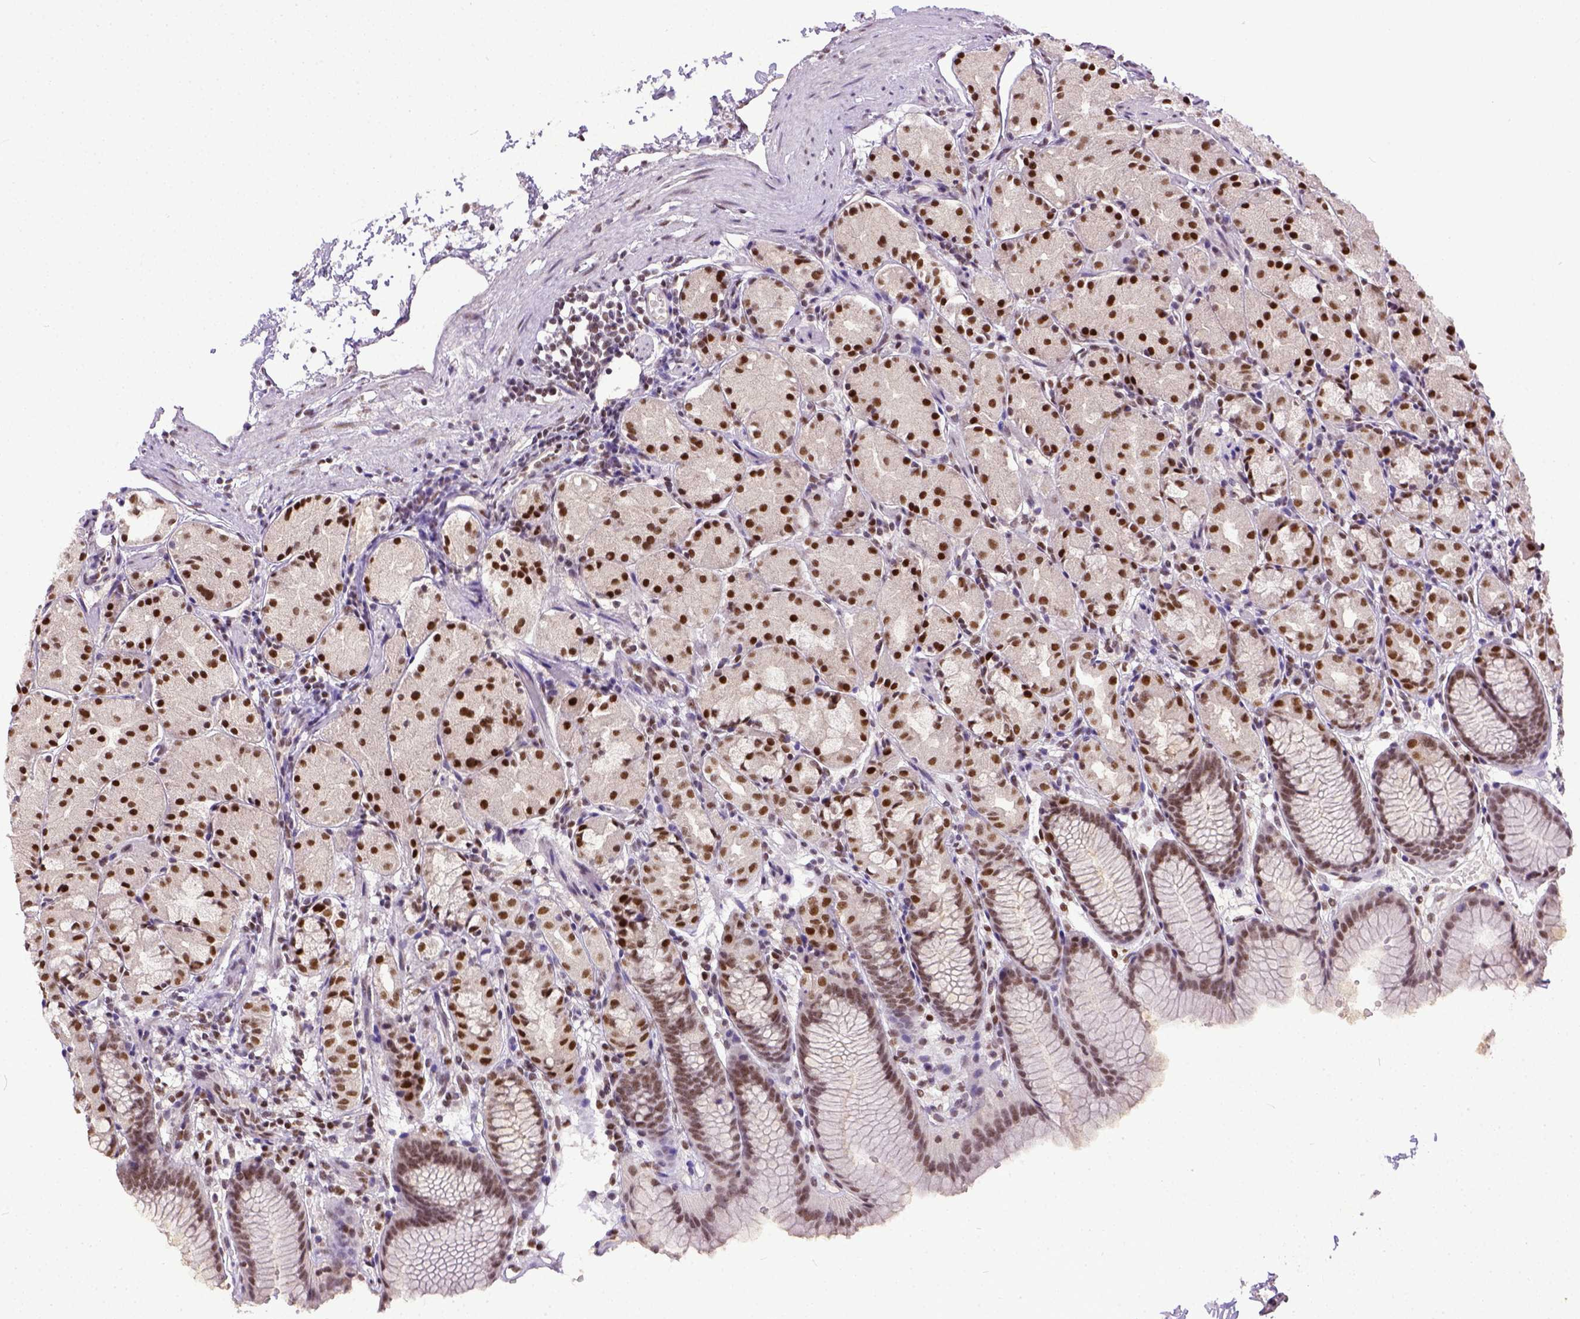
{"staining": {"intensity": "moderate", "quantity": ">75%", "location": "nuclear"}, "tissue": "stomach", "cell_type": "Glandular cells", "image_type": "normal", "snomed": [{"axis": "morphology", "description": "Normal tissue, NOS"}, {"axis": "topography", "description": "Stomach, upper"}], "caption": "About >75% of glandular cells in unremarkable stomach reveal moderate nuclear protein staining as visualized by brown immunohistochemical staining.", "gene": "ERCC1", "patient": {"sex": "male", "age": 47}}